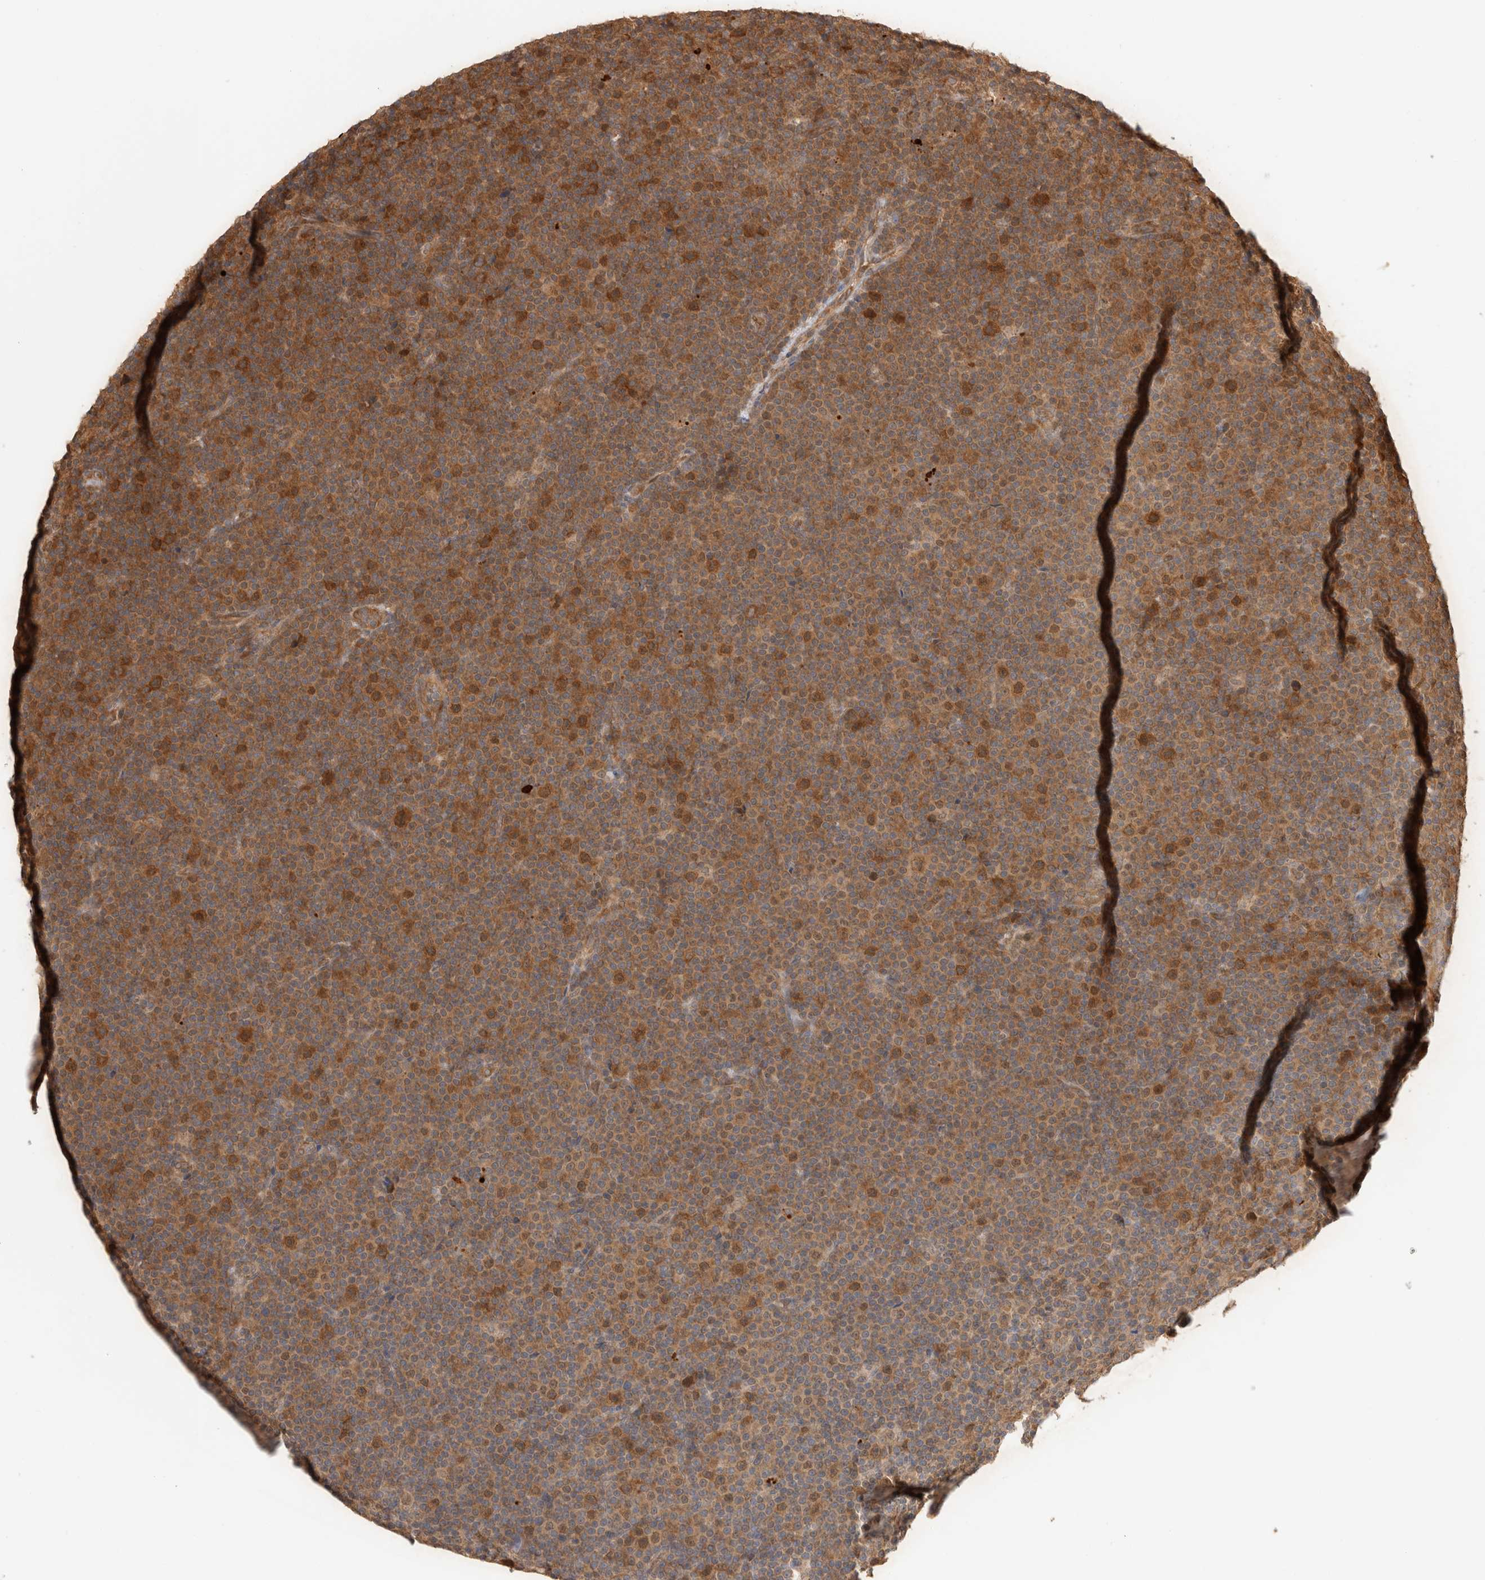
{"staining": {"intensity": "moderate", "quantity": ">75%", "location": "cytoplasmic/membranous"}, "tissue": "lymphoma", "cell_type": "Tumor cells", "image_type": "cancer", "snomed": [{"axis": "morphology", "description": "Malignant lymphoma, non-Hodgkin's type, Low grade"}, {"axis": "topography", "description": "Lymph node"}], "caption": "Low-grade malignant lymphoma, non-Hodgkin's type stained with a brown dye exhibits moderate cytoplasmic/membranous positive staining in about >75% of tumor cells.", "gene": "ACTL9", "patient": {"sex": "female", "age": 67}}